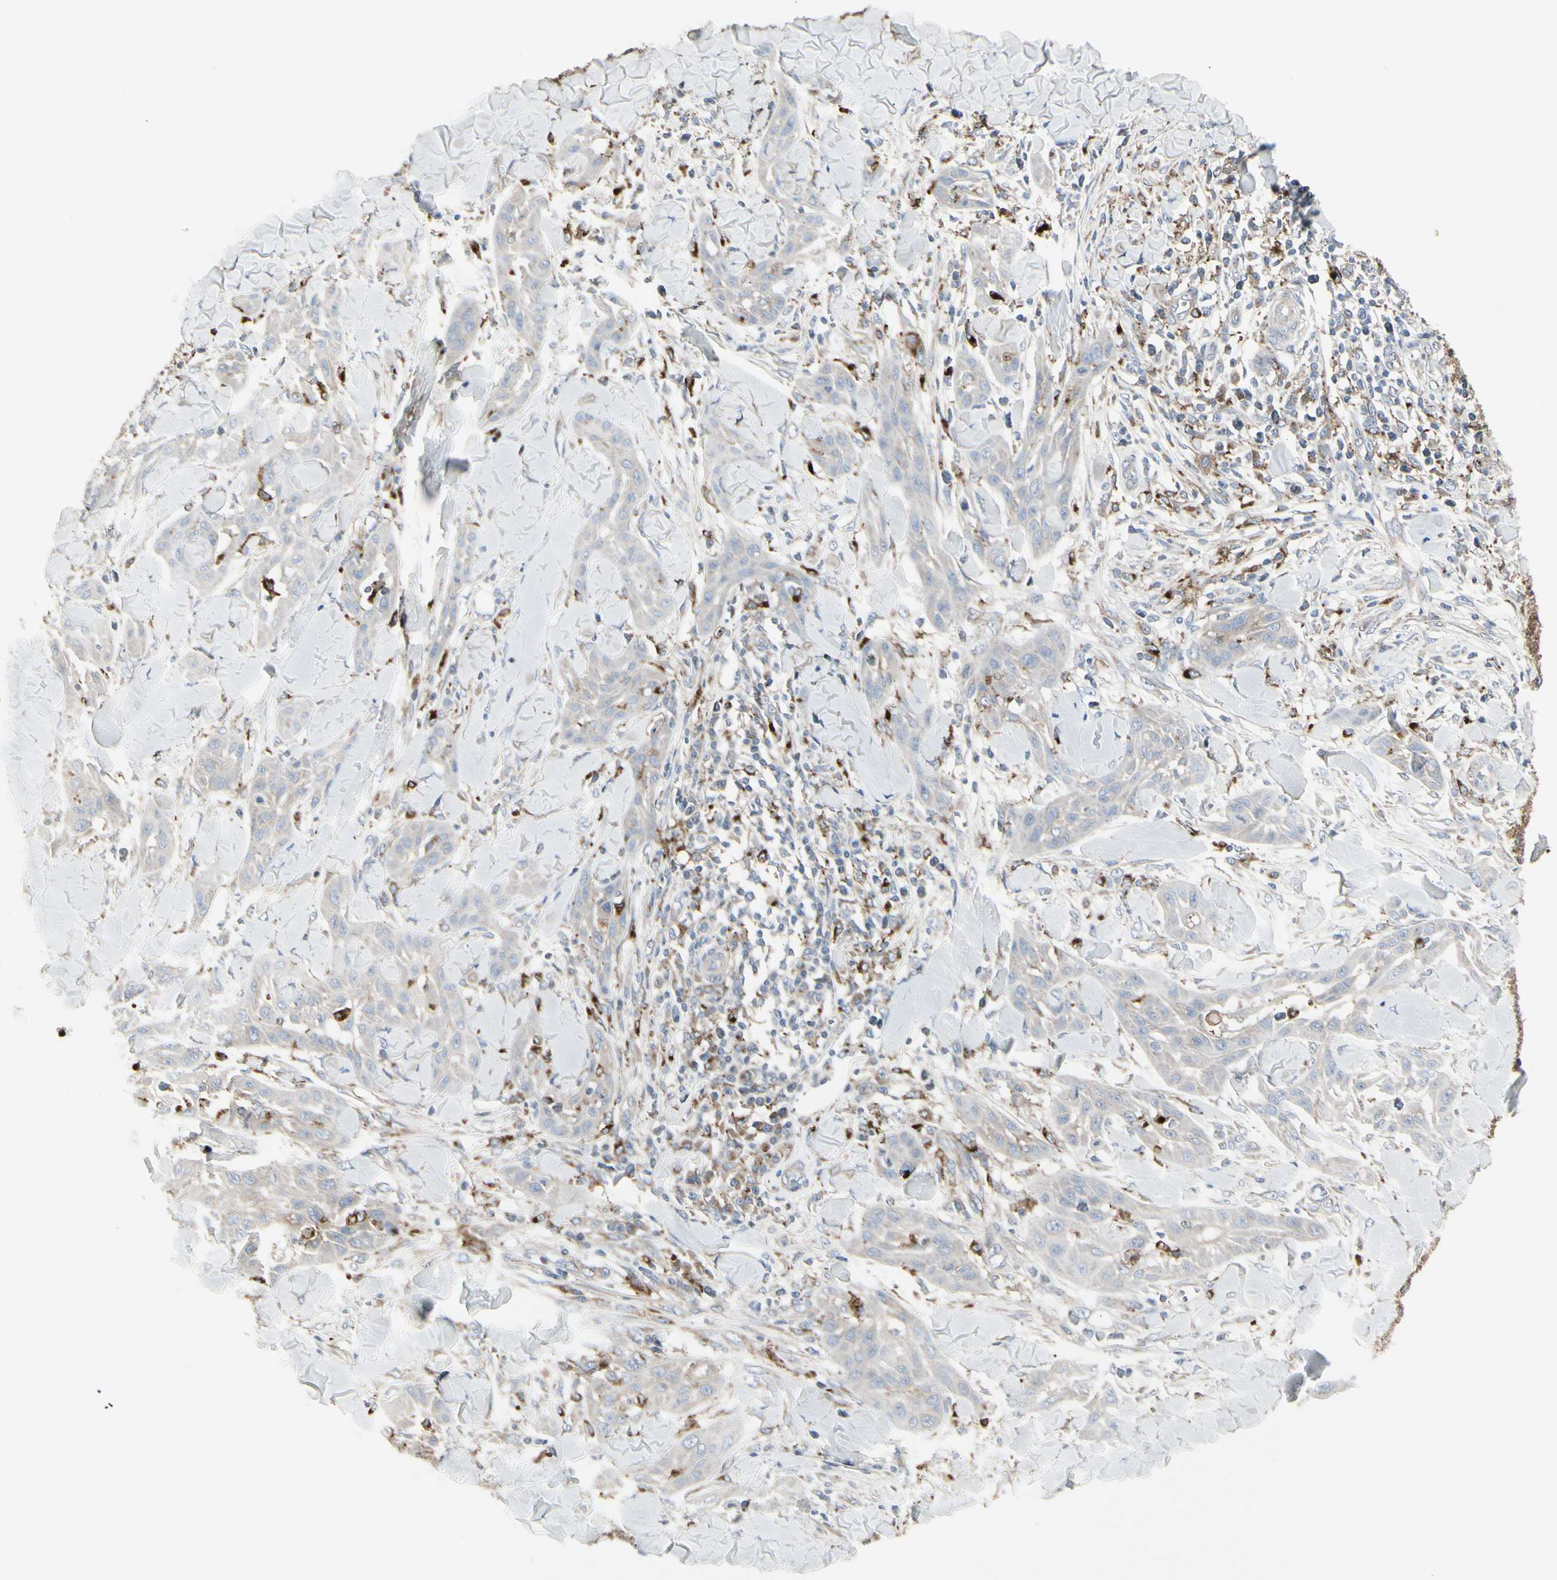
{"staining": {"intensity": "negative", "quantity": "none", "location": "none"}, "tissue": "skin cancer", "cell_type": "Tumor cells", "image_type": "cancer", "snomed": [{"axis": "morphology", "description": "Squamous cell carcinoma, NOS"}, {"axis": "topography", "description": "Skin"}], "caption": "Tumor cells show no significant protein expression in skin cancer (squamous cell carcinoma). (IHC, brightfield microscopy, high magnification).", "gene": "ATP6V1B2", "patient": {"sex": "male", "age": 24}}